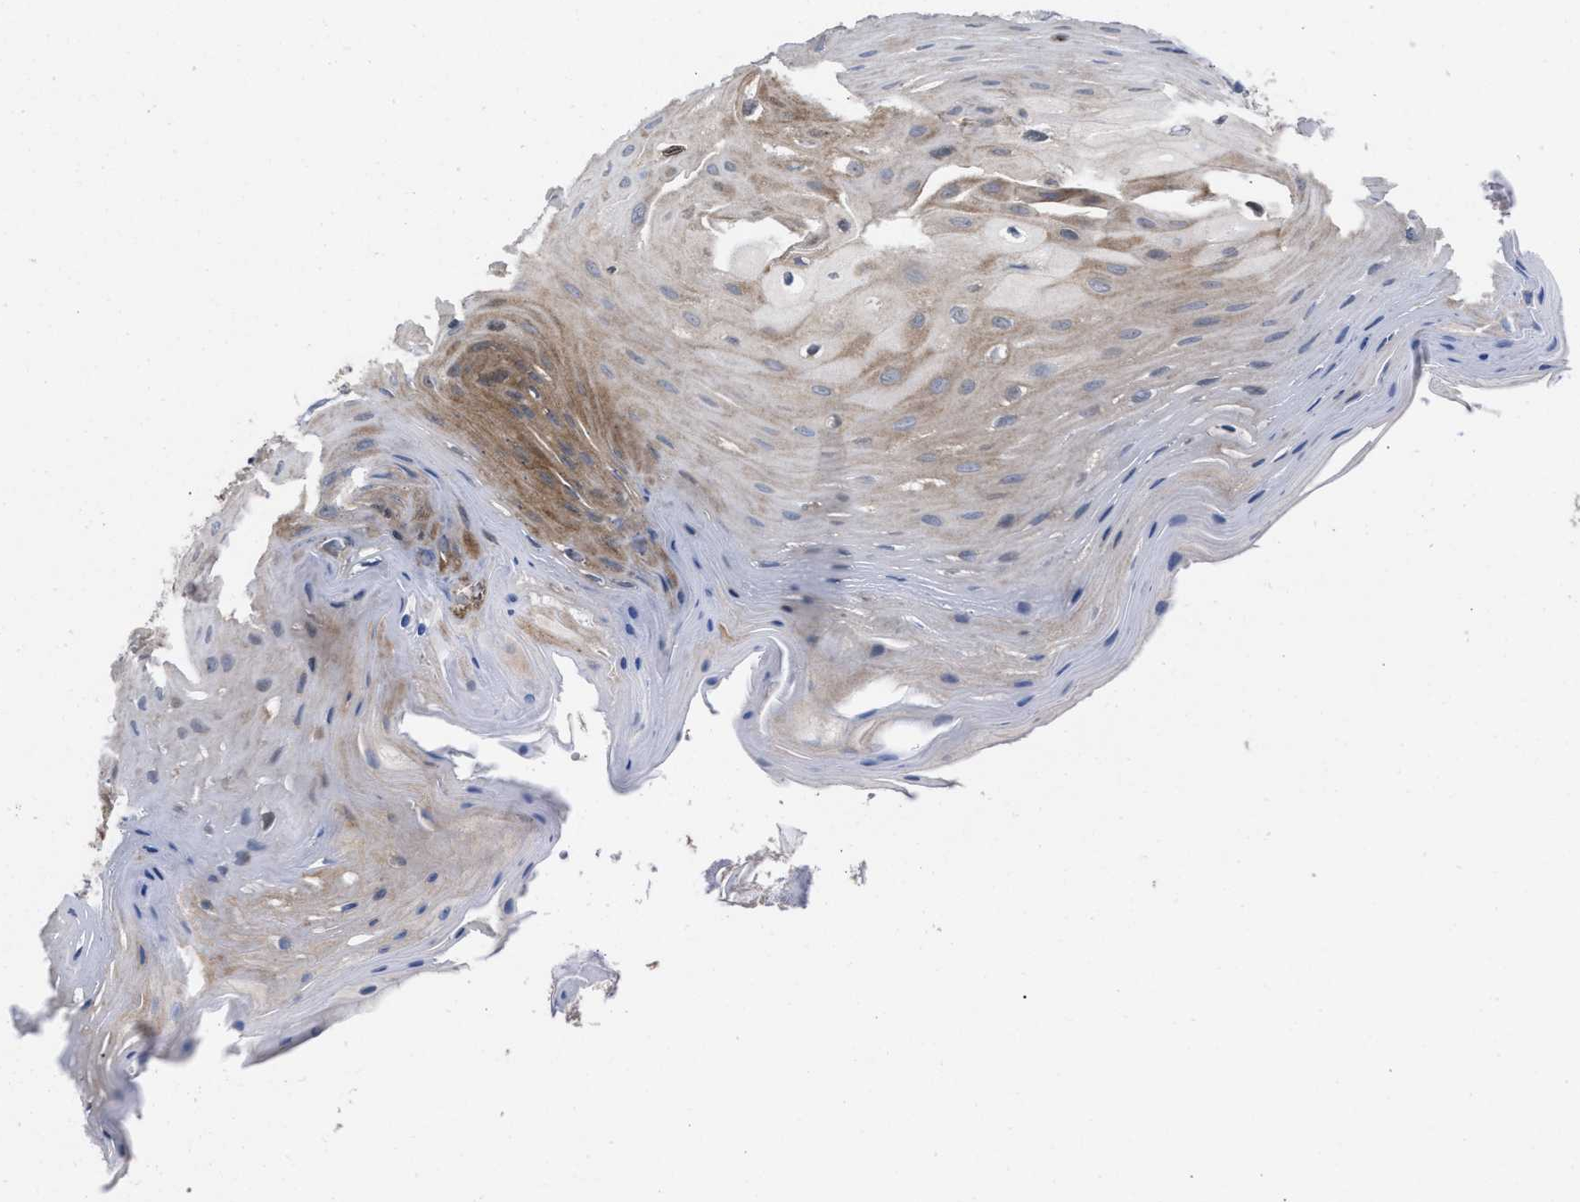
{"staining": {"intensity": "moderate", "quantity": ">75%", "location": "cytoplasmic/membranous"}, "tissue": "oral mucosa", "cell_type": "Squamous epithelial cells", "image_type": "normal", "snomed": [{"axis": "morphology", "description": "Normal tissue, NOS"}, {"axis": "morphology", "description": "Squamous cell carcinoma, NOS"}, {"axis": "topography", "description": "Oral tissue"}, {"axis": "topography", "description": "Head-Neck"}], "caption": "A histopathology image of oral mucosa stained for a protein reveals moderate cytoplasmic/membranous brown staining in squamous epithelial cells.", "gene": "TP53BP2", "patient": {"sex": "male", "age": 71}}